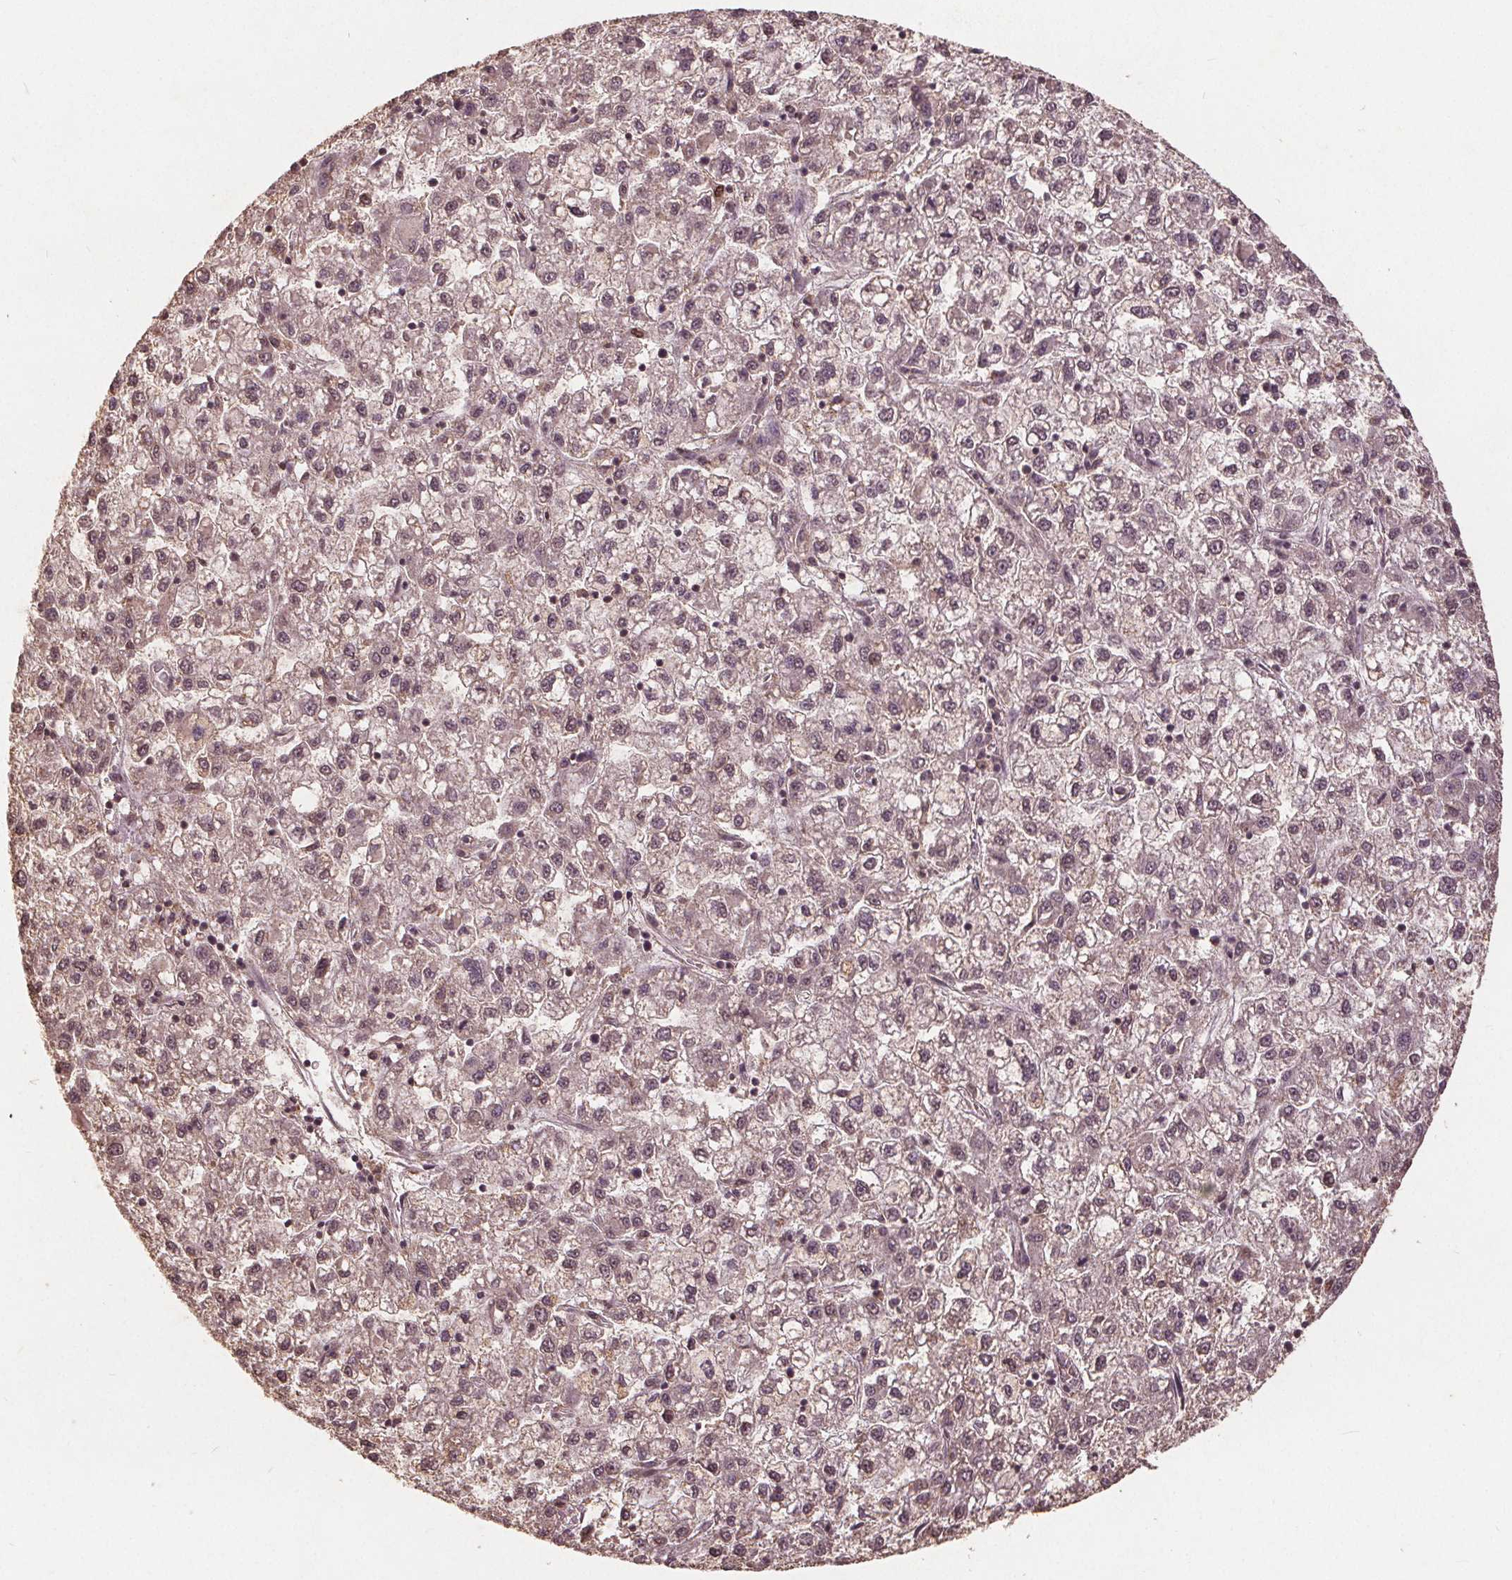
{"staining": {"intensity": "weak", "quantity": "25%-75%", "location": "nuclear"}, "tissue": "liver cancer", "cell_type": "Tumor cells", "image_type": "cancer", "snomed": [{"axis": "morphology", "description": "Carcinoma, Hepatocellular, NOS"}, {"axis": "topography", "description": "Liver"}], "caption": "Protein staining demonstrates weak nuclear expression in approximately 25%-75% of tumor cells in liver hepatocellular carcinoma.", "gene": "DSG3", "patient": {"sex": "male", "age": 40}}